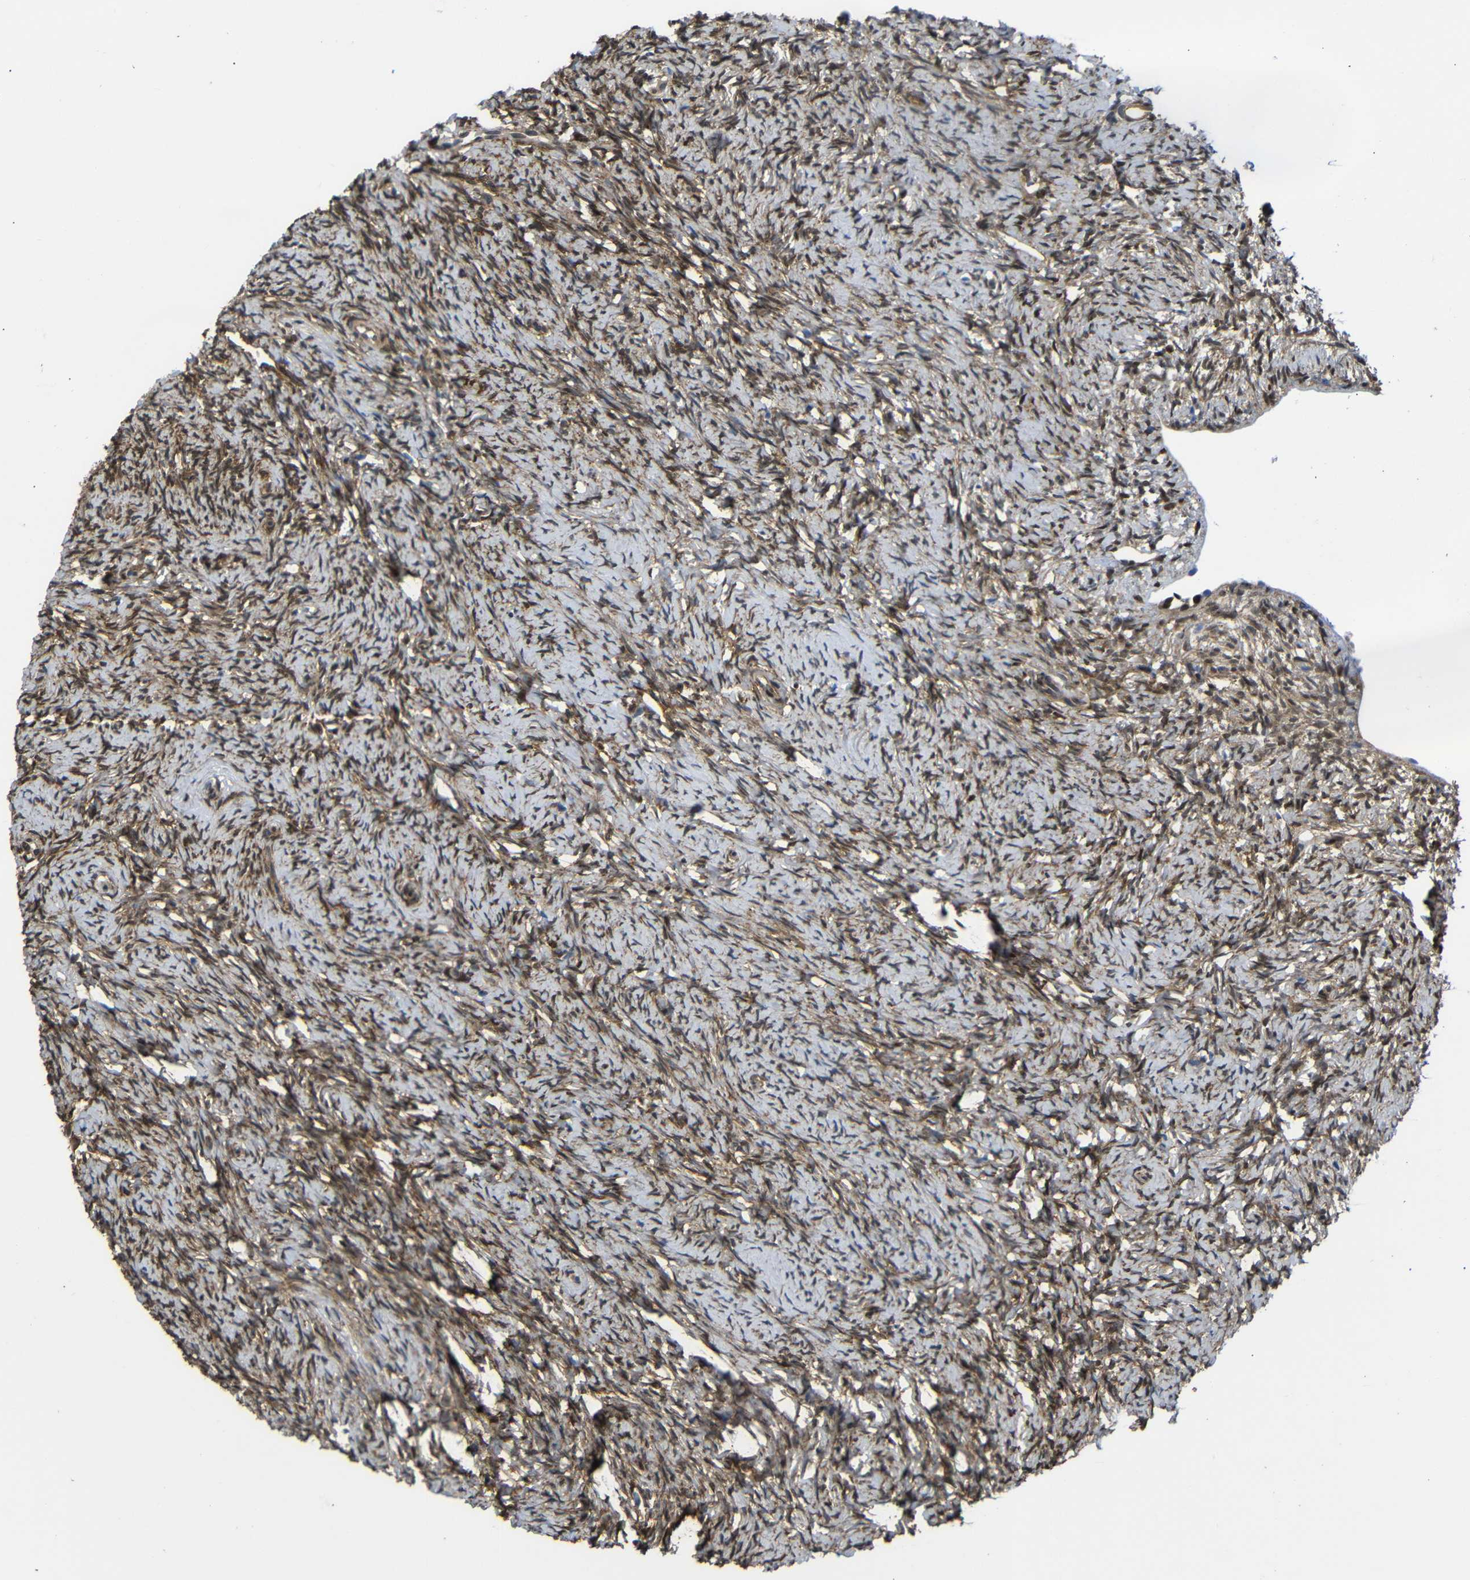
{"staining": {"intensity": "moderate", "quantity": ">75%", "location": "cytoplasmic/membranous"}, "tissue": "ovary", "cell_type": "Follicle cells", "image_type": "normal", "snomed": [{"axis": "morphology", "description": "Normal tissue, NOS"}, {"axis": "topography", "description": "Ovary"}], "caption": "Protein expression analysis of benign human ovary reveals moderate cytoplasmic/membranous positivity in about >75% of follicle cells.", "gene": "YAP1", "patient": {"sex": "female", "age": 33}}